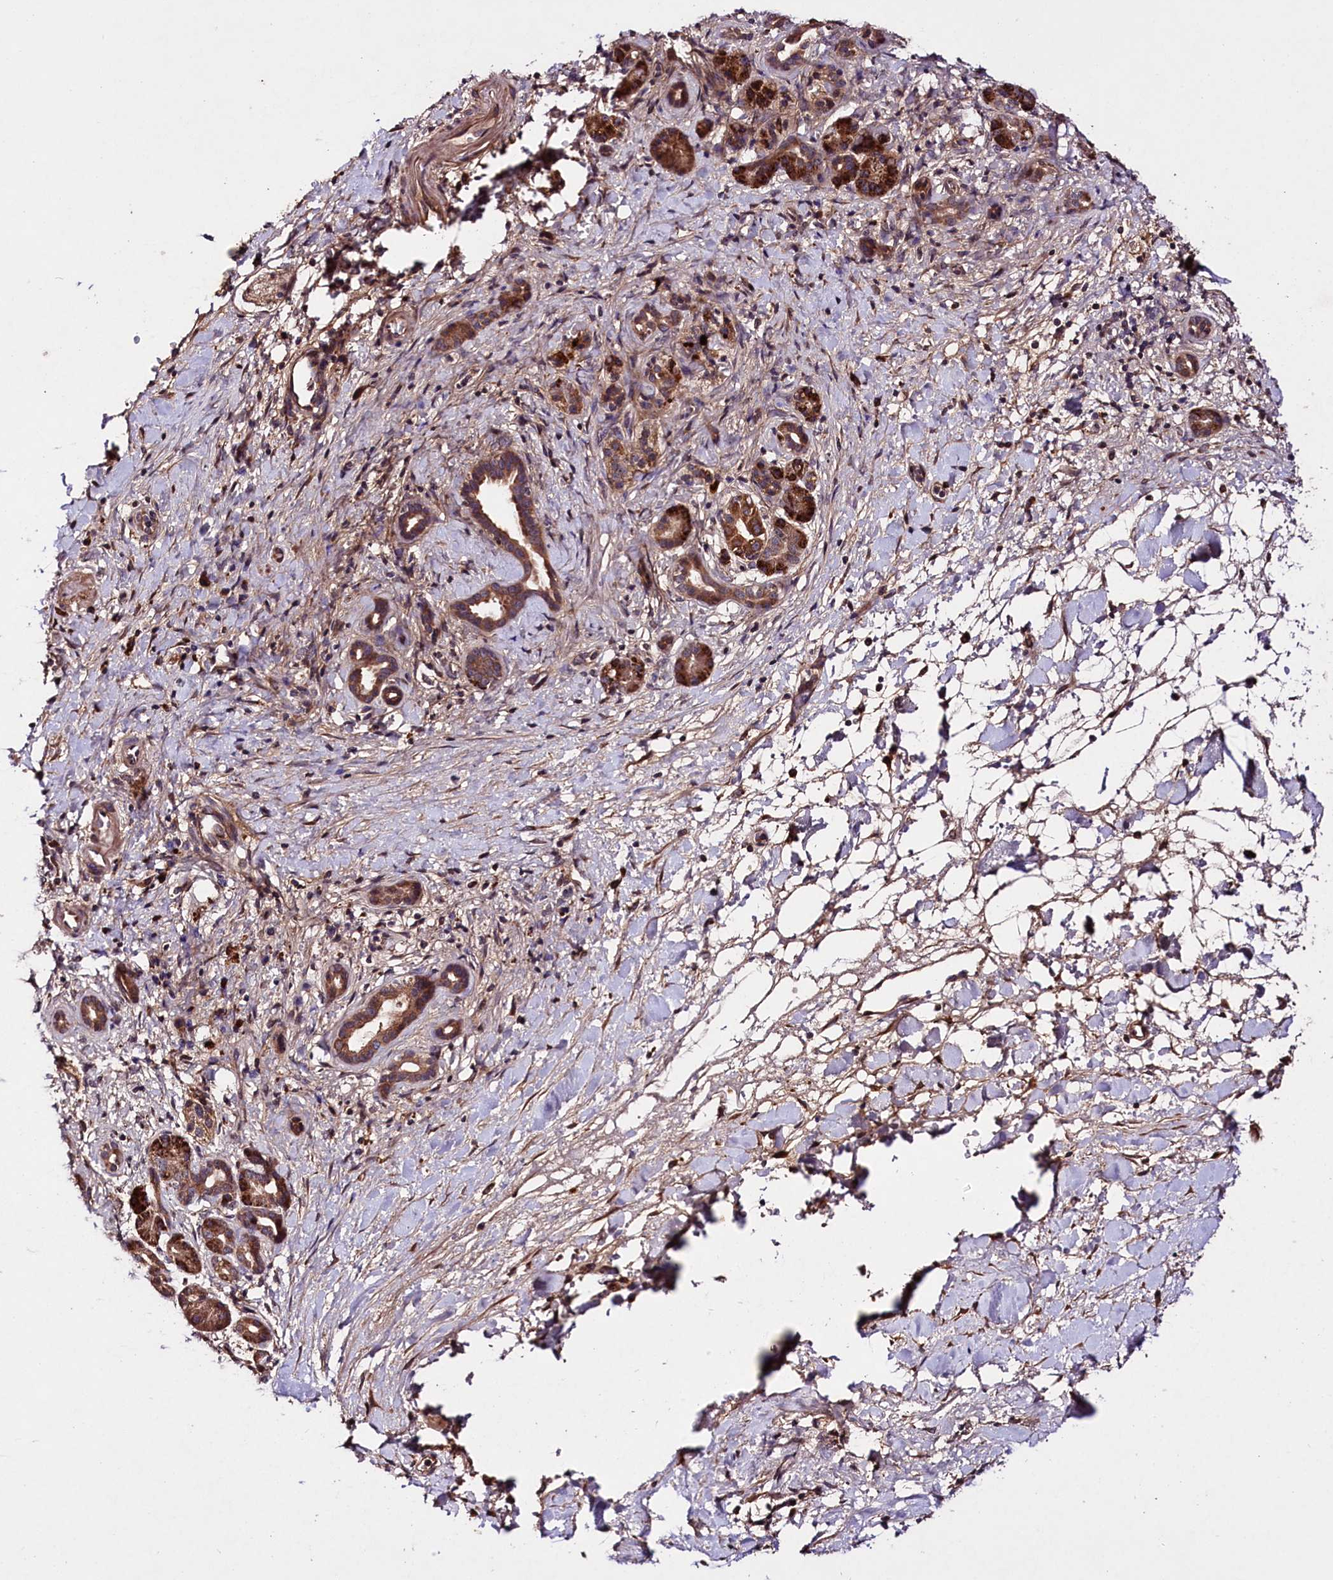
{"staining": {"intensity": "strong", "quantity": ">75%", "location": "cytoplasmic/membranous"}, "tissue": "pancreatic cancer", "cell_type": "Tumor cells", "image_type": "cancer", "snomed": [{"axis": "morphology", "description": "Normal tissue, NOS"}, {"axis": "morphology", "description": "Adenocarcinoma, NOS"}, {"axis": "topography", "description": "Pancreas"}, {"axis": "topography", "description": "Peripheral nerve tissue"}], "caption": "IHC staining of pancreatic cancer, which exhibits high levels of strong cytoplasmic/membranous expression in approximately >75% of tumor cells indicating strong cytoplasmic/membranous protein positivity. The staining was performed using DAB (brown) for protein detection and nuclei were counterstained in hematoxylin (blue).", "gene": "TNPO3", "patient": {"sex": "female", "age": 77}}